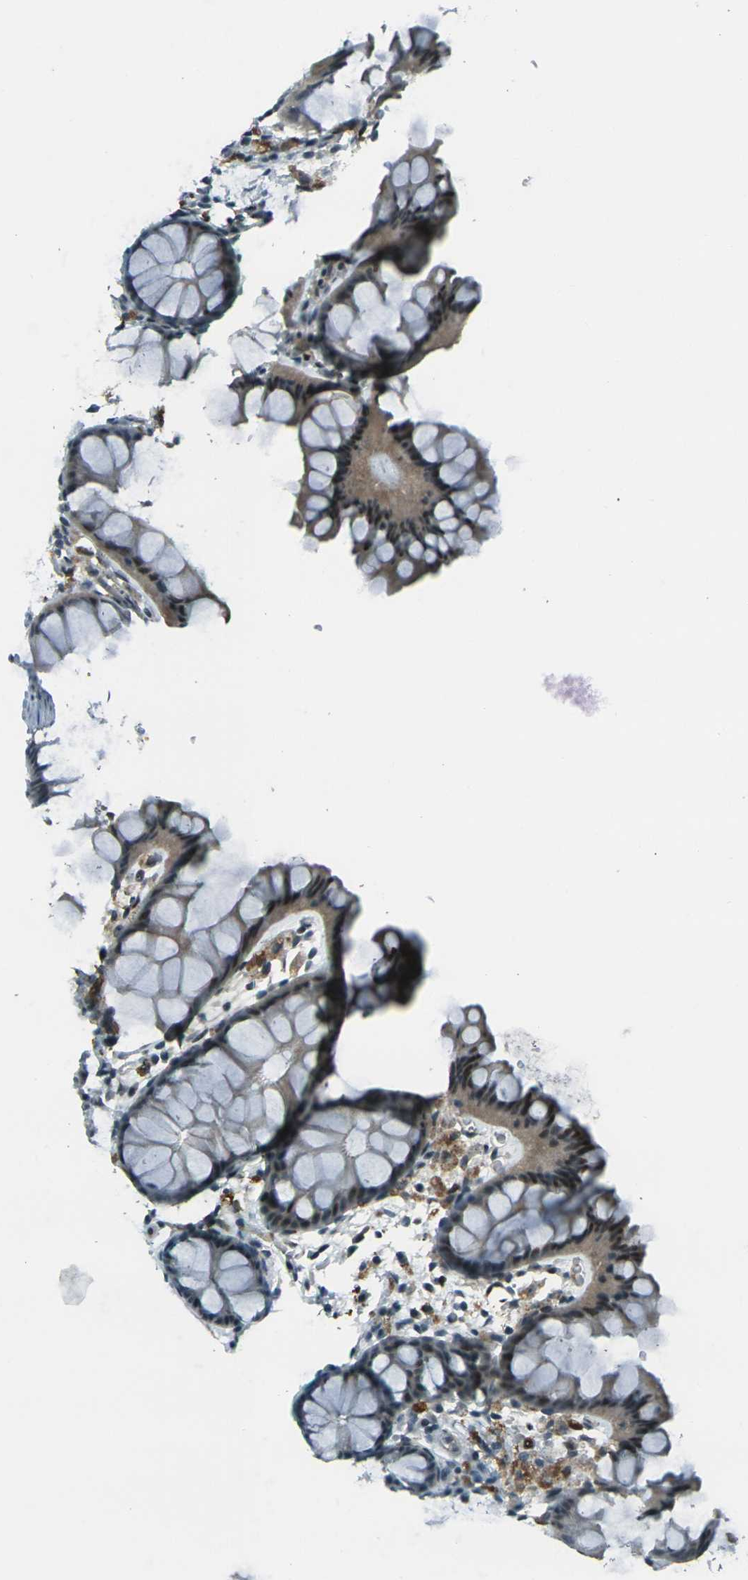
{"staining": {"intensity": "moderate", "quantity": "25%-75%", "location": "cytoplasmic/membranous,nuclear"}, "tissue": "colon", "cell_type": "Endothelial cells", "image_type": "normal", "snomed": [{"axis": "morphology", "description": "Normal tissue, NOS"}, {"axis": "topography", "description": "Colon"}], "caption": "Protein positivity by immunohistochemistry (IHC) reveals moderate cytoplasmic/membranous,nuclear positivity in approximately 25%-75% of endothelial cells in unremarkable colon.", "gene": "GPR19", "patient": {"sex": "female", "age": 55}}